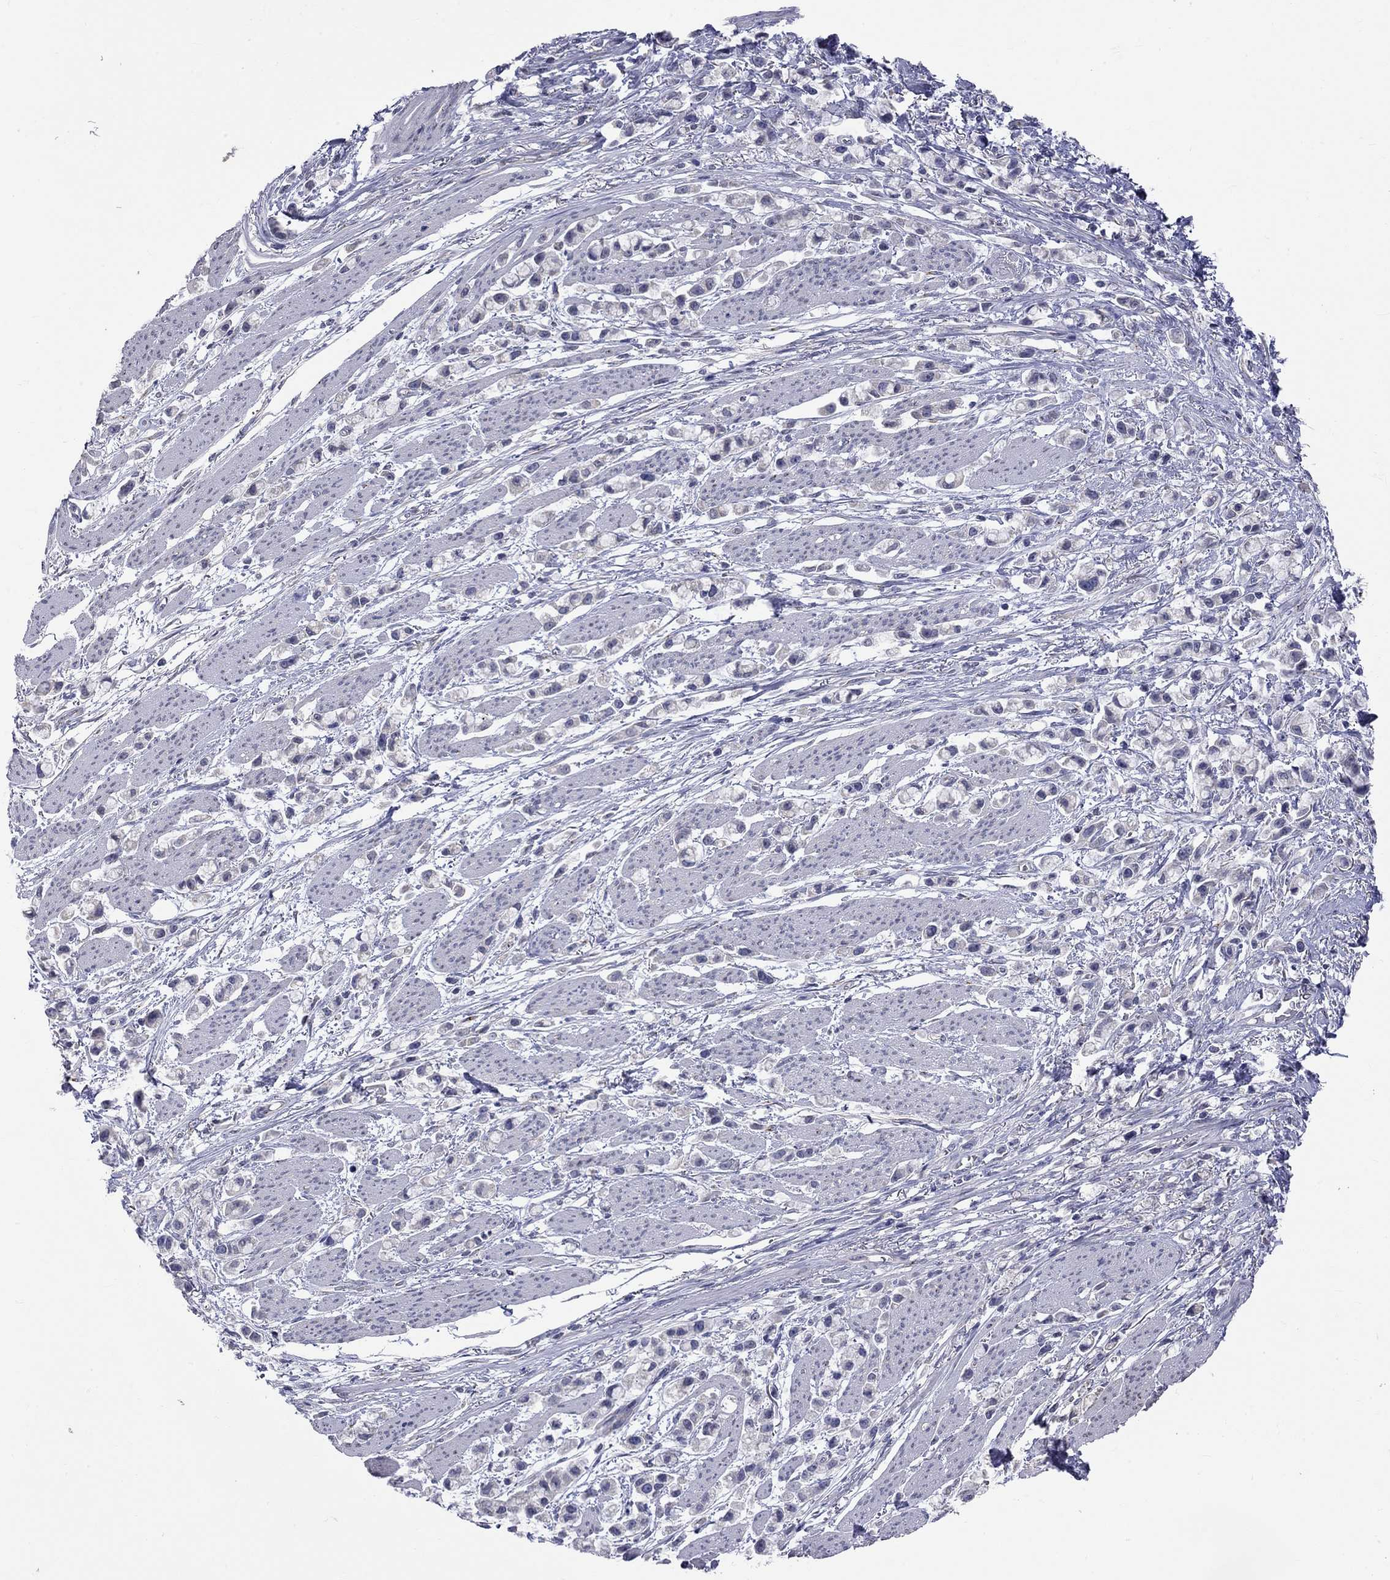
{"staining": {"intensity": "negative", "quantity": "none", "location": "none"}, "tissue": "stomach cancer", "cell_type": "Tumor cells", "image_type": "cancer", "snomed": [{"axis": "morphology", "description": "Adenocarcinoma, NOS"}, {"axis": "topography", "description": "Stomach"}], "caption": "High power microscopy micrograph of an IHC image of stomach cancer (adenocarcinoma), revealing no significant positivity in tumor cells. (Immunohistochemistry, brightfield microscopy, high magnification).", "gene": "OPRK1", "patient": {"sex": "female", "age": 81}}